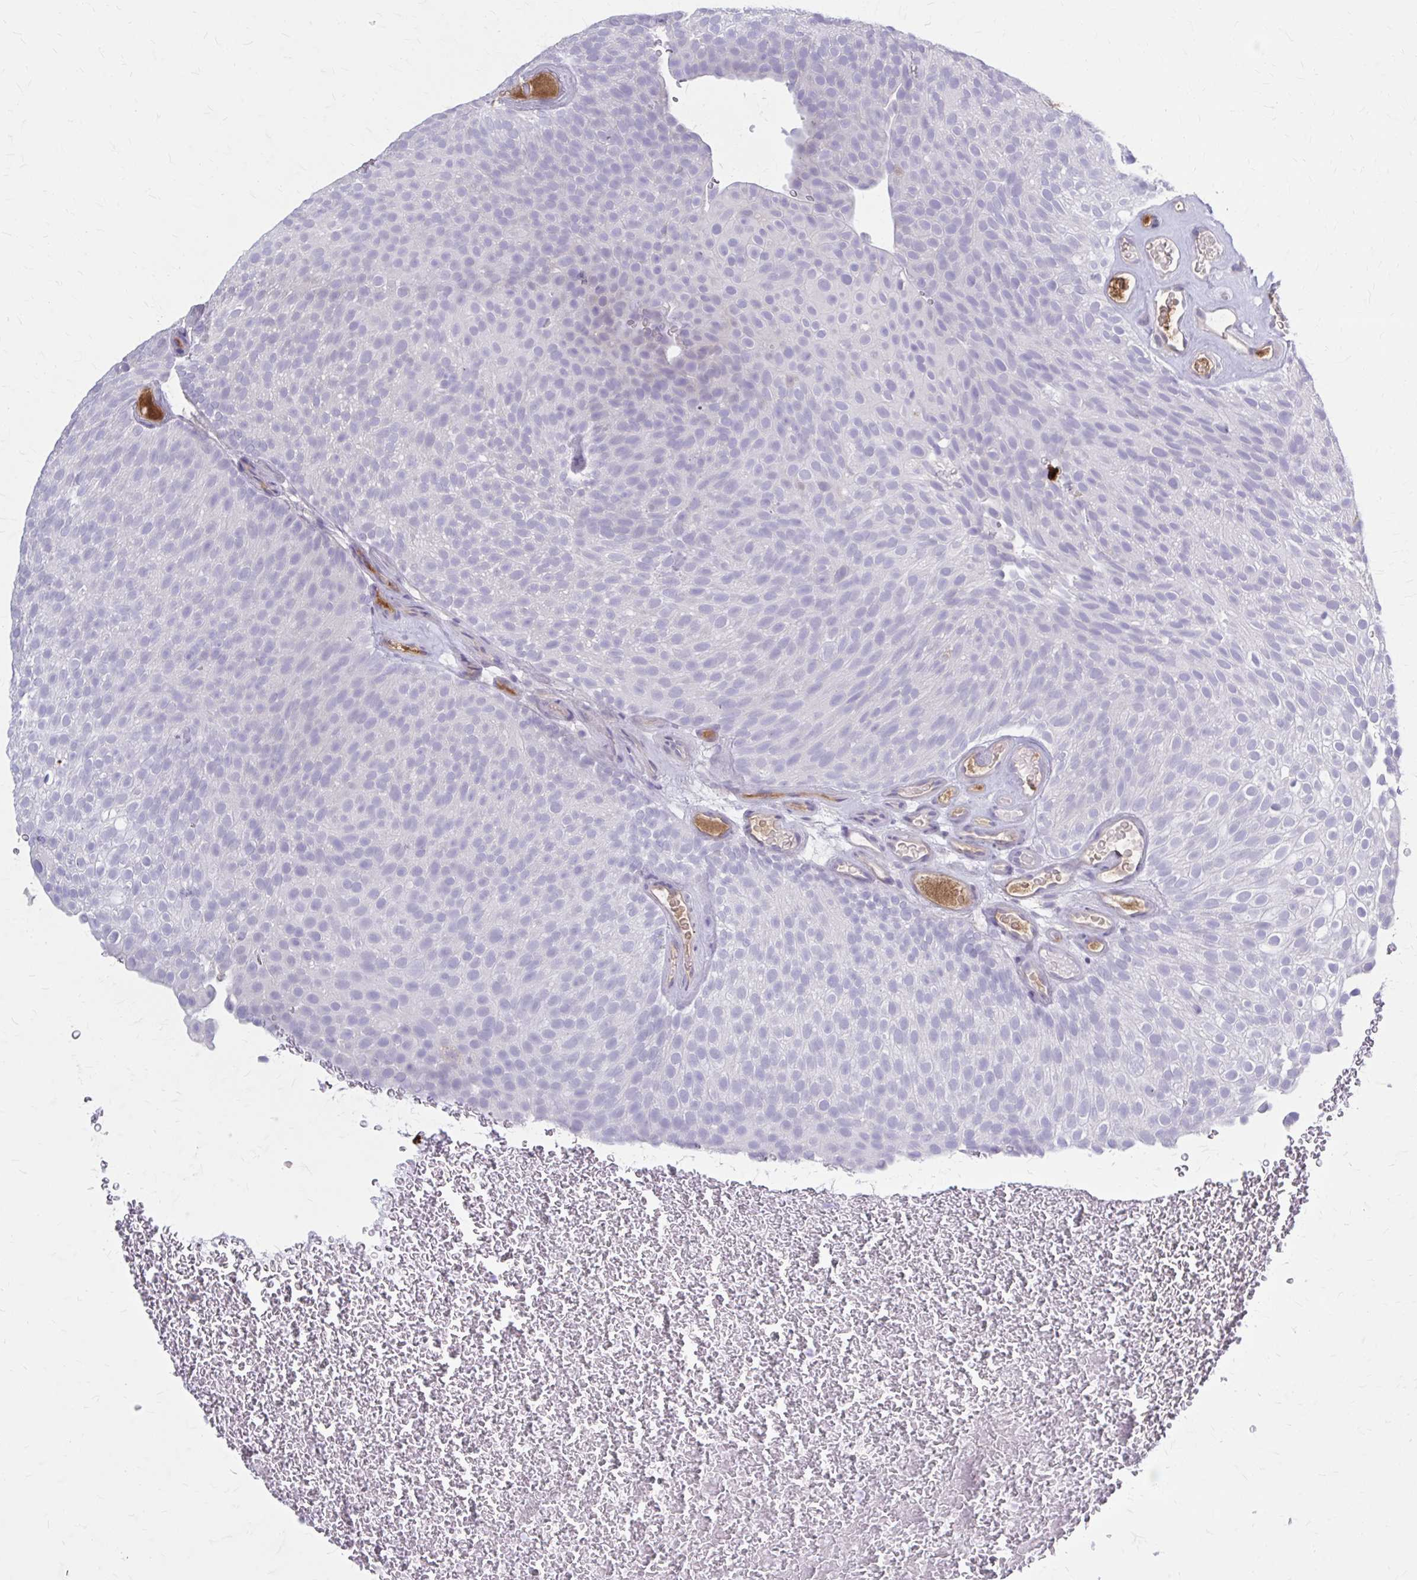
{"staining": {"intensity": "negative", "quantity": "none", "location": "none"}, "tissue": "urothelial cancer", "cell_type": "Tumor cells", "image_type": "cancer", "snomed": [{"axis": "morphology", "description": "Urothelial carcinoma, Low grade"}, {"axis": "topography", "description": "Urinary bladder"}], "caption": "This is an IHC micrograph of low-grade urothelial carcinoma. There is no expression in tumor cells.", "gene": "SERPIND1", "patient": {"sex": "male", "age": 78}}